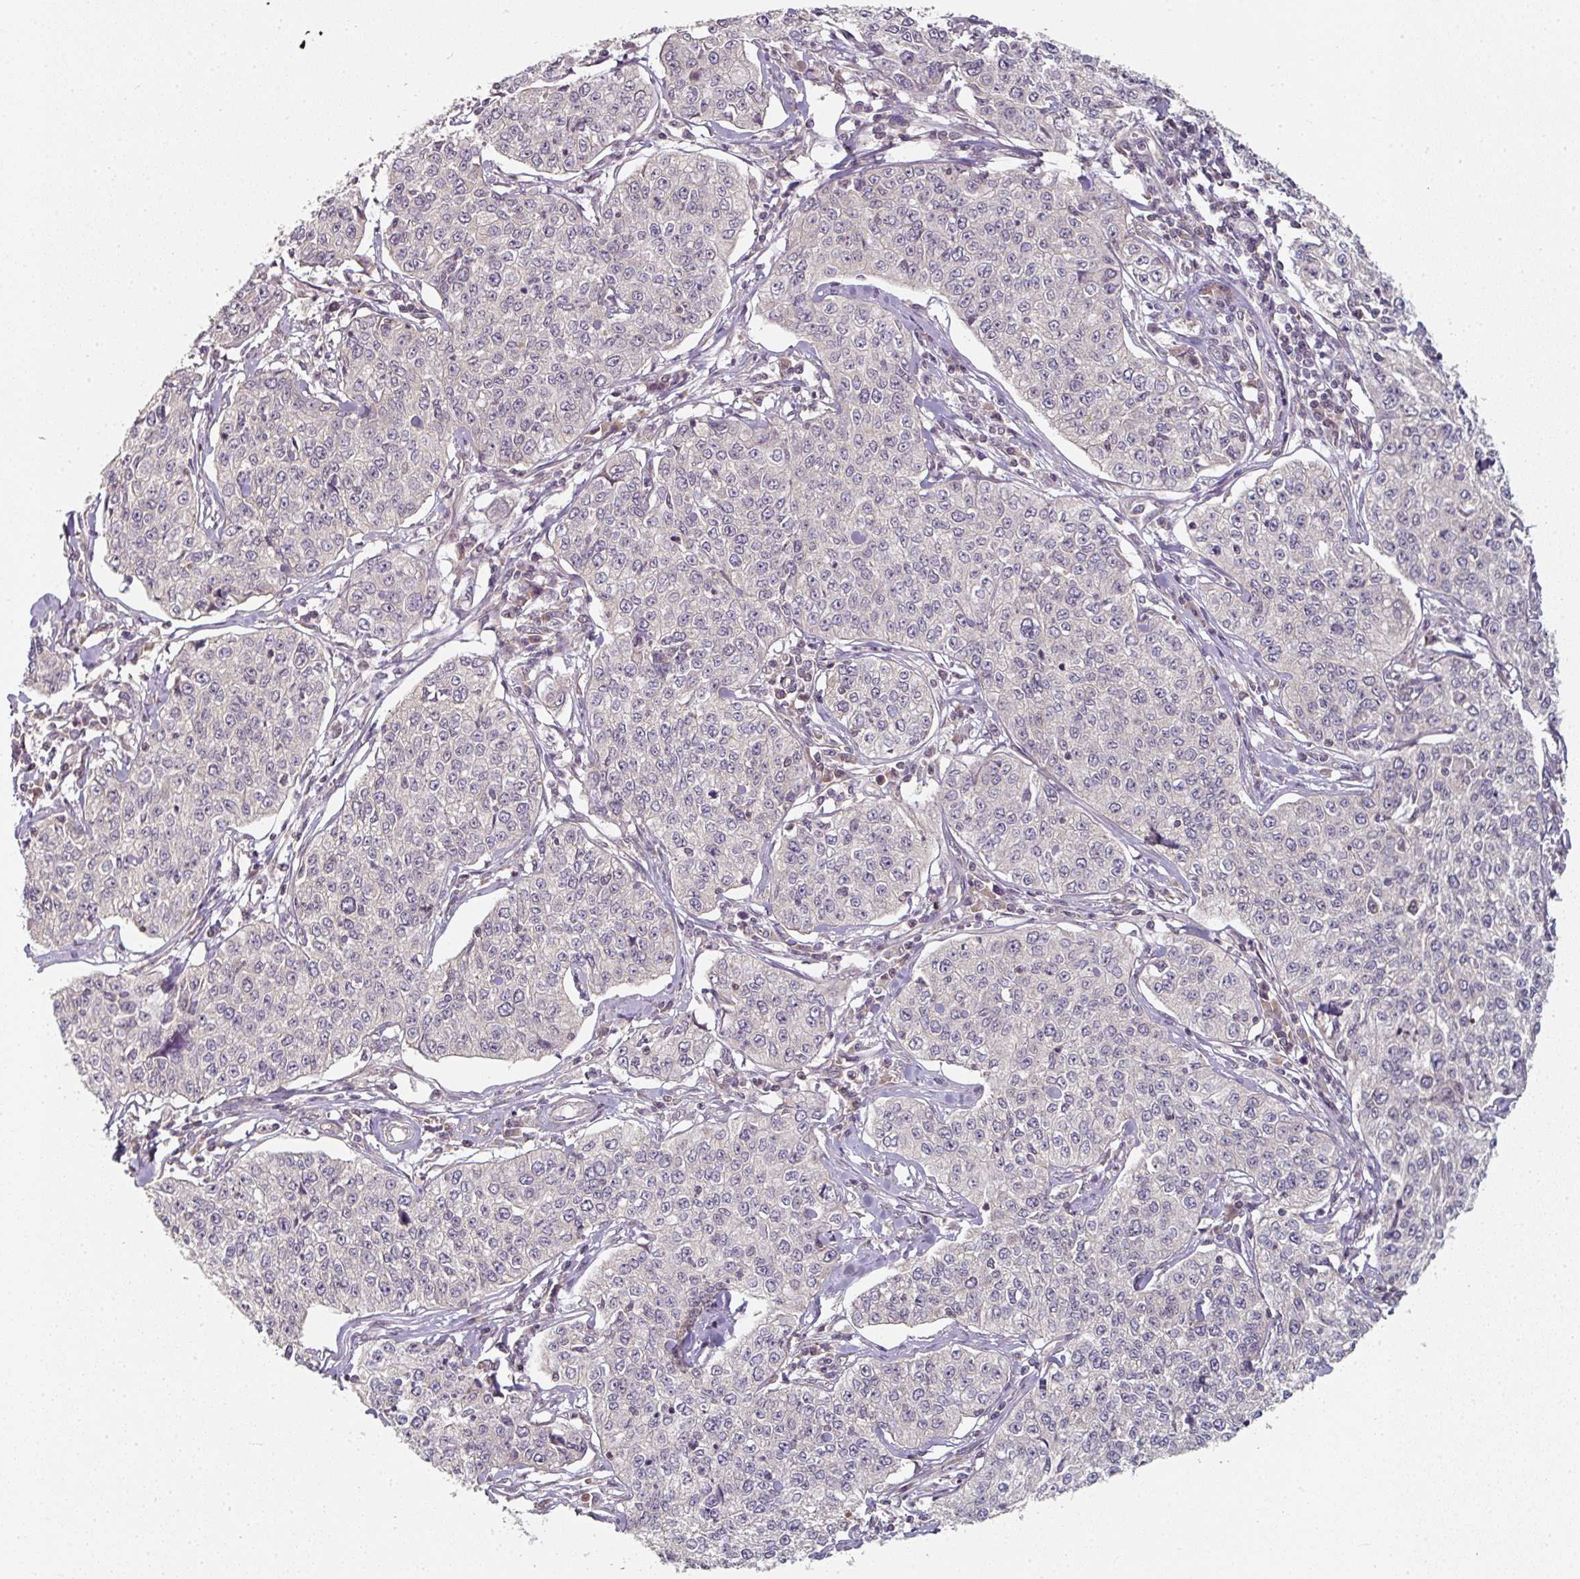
{"staining": {"intensity": "negative", "quantity": "none", "location": "none"}, "tissue": "cervical cancer", "cell_type": "Tumor cells", "image_type": "cancer", "snomed": [{"axis": "morphology", "description": "Squamous cell carcinoma, NOS"}, {"axis": "topography", "description": "Cervix"}], "caption": "Squamous cell carcinoma (cervical) stained for a protein using immunohistochemistry (IHC) reveals no expression tumor cells.", "gene": "MAP2K2", "patient": {"sex": "female", "age": 35}}